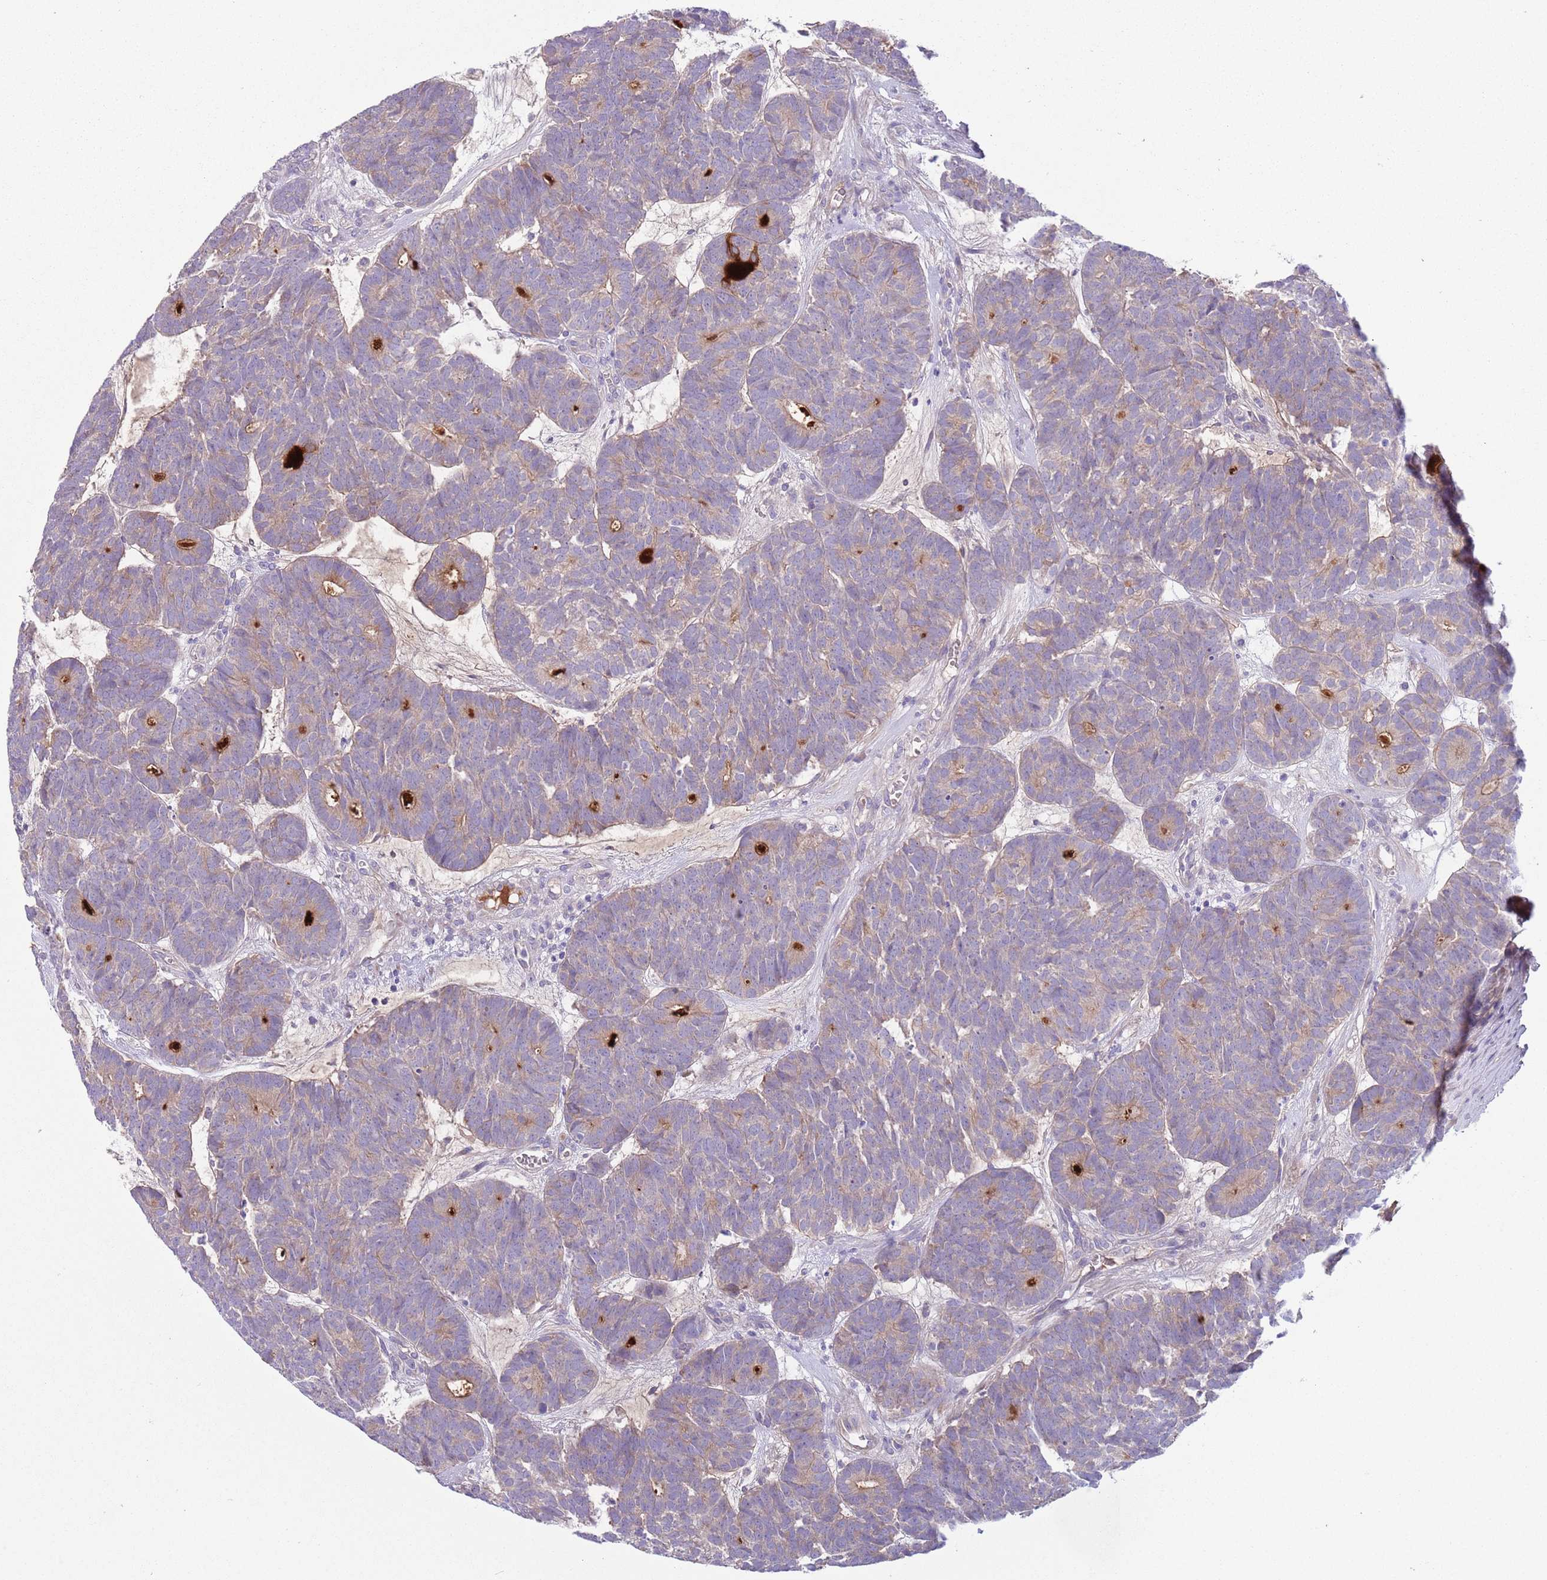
{"staining": {"intensity": "negative", "quantity": "none", "location": "none"}, "tissue": "head and neck cancer", "cell_type": "Tumor cells", "image_type": "cancer", "snomed": [{"axis": "morphology", "description": "Adenocarcinoma, NOS"}, {"axis": "topography", "description": "Head-Neck"}], "caption": "Adenocarcinoma (head and neck) stained for a protein using immunohistochemistry (IHC) exhibits no positivity tumor cells.", "gene": "CFH", "patient": {"sex": "female", "age": 81}}